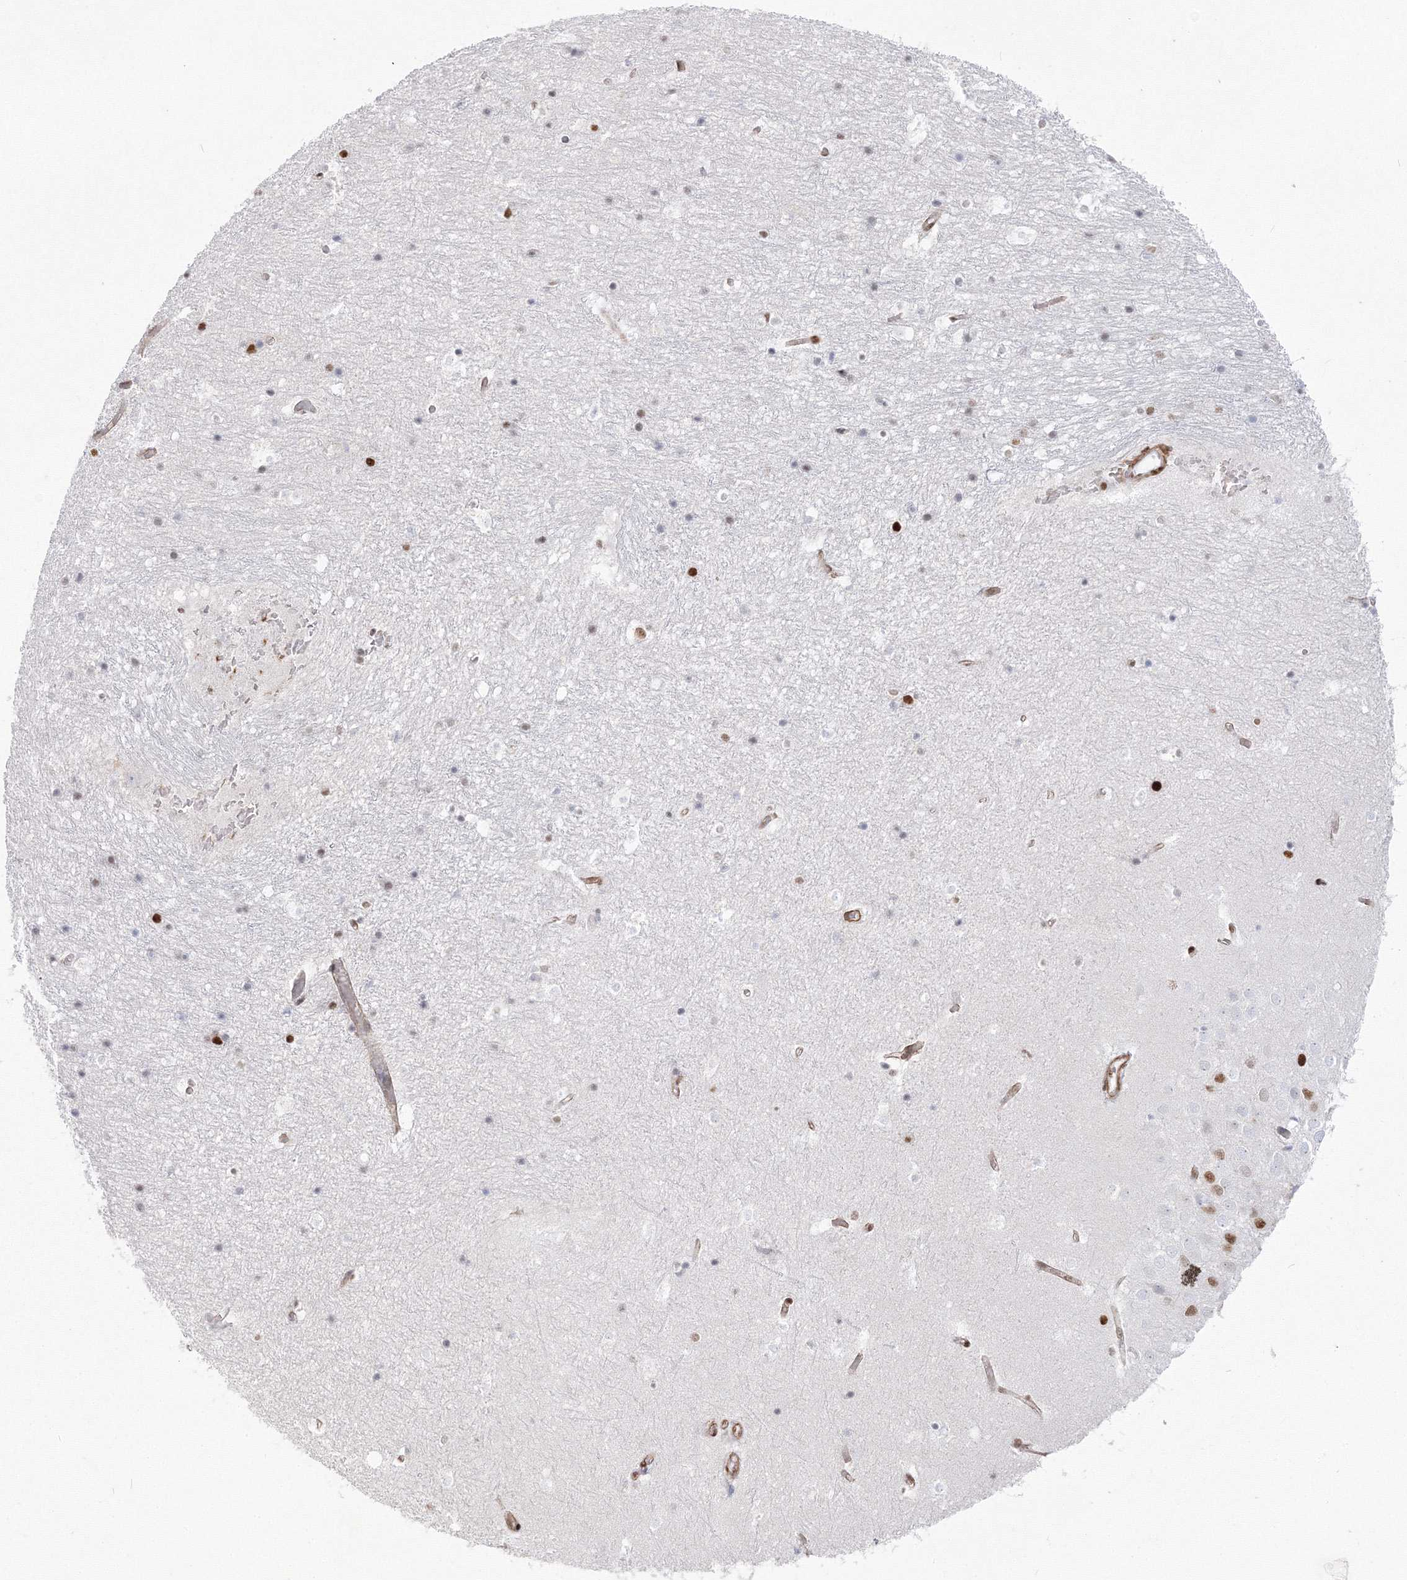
{"staining": {"intensity": "weak", "quantity": "<25%", "location": "nuclear"}, "tissue": "hippocampus", "cell_type": "Glial cells", "image_type": "normal", "snomed": [{"axis": "morphology", "description": "Normal tissue, NOS"}, {"axis": "topography", "description": "Hippocampus"}], "caption": "Immunohistochemical staining of unremarkable human hippocampus demonstrates no significant staining in glial cells. (DAB (3,3'-diaminobenzidine) IHC with hematoxylin counter stain).", "gene": "ZNF638", "patient": {"sex": "female", "age": 52}}